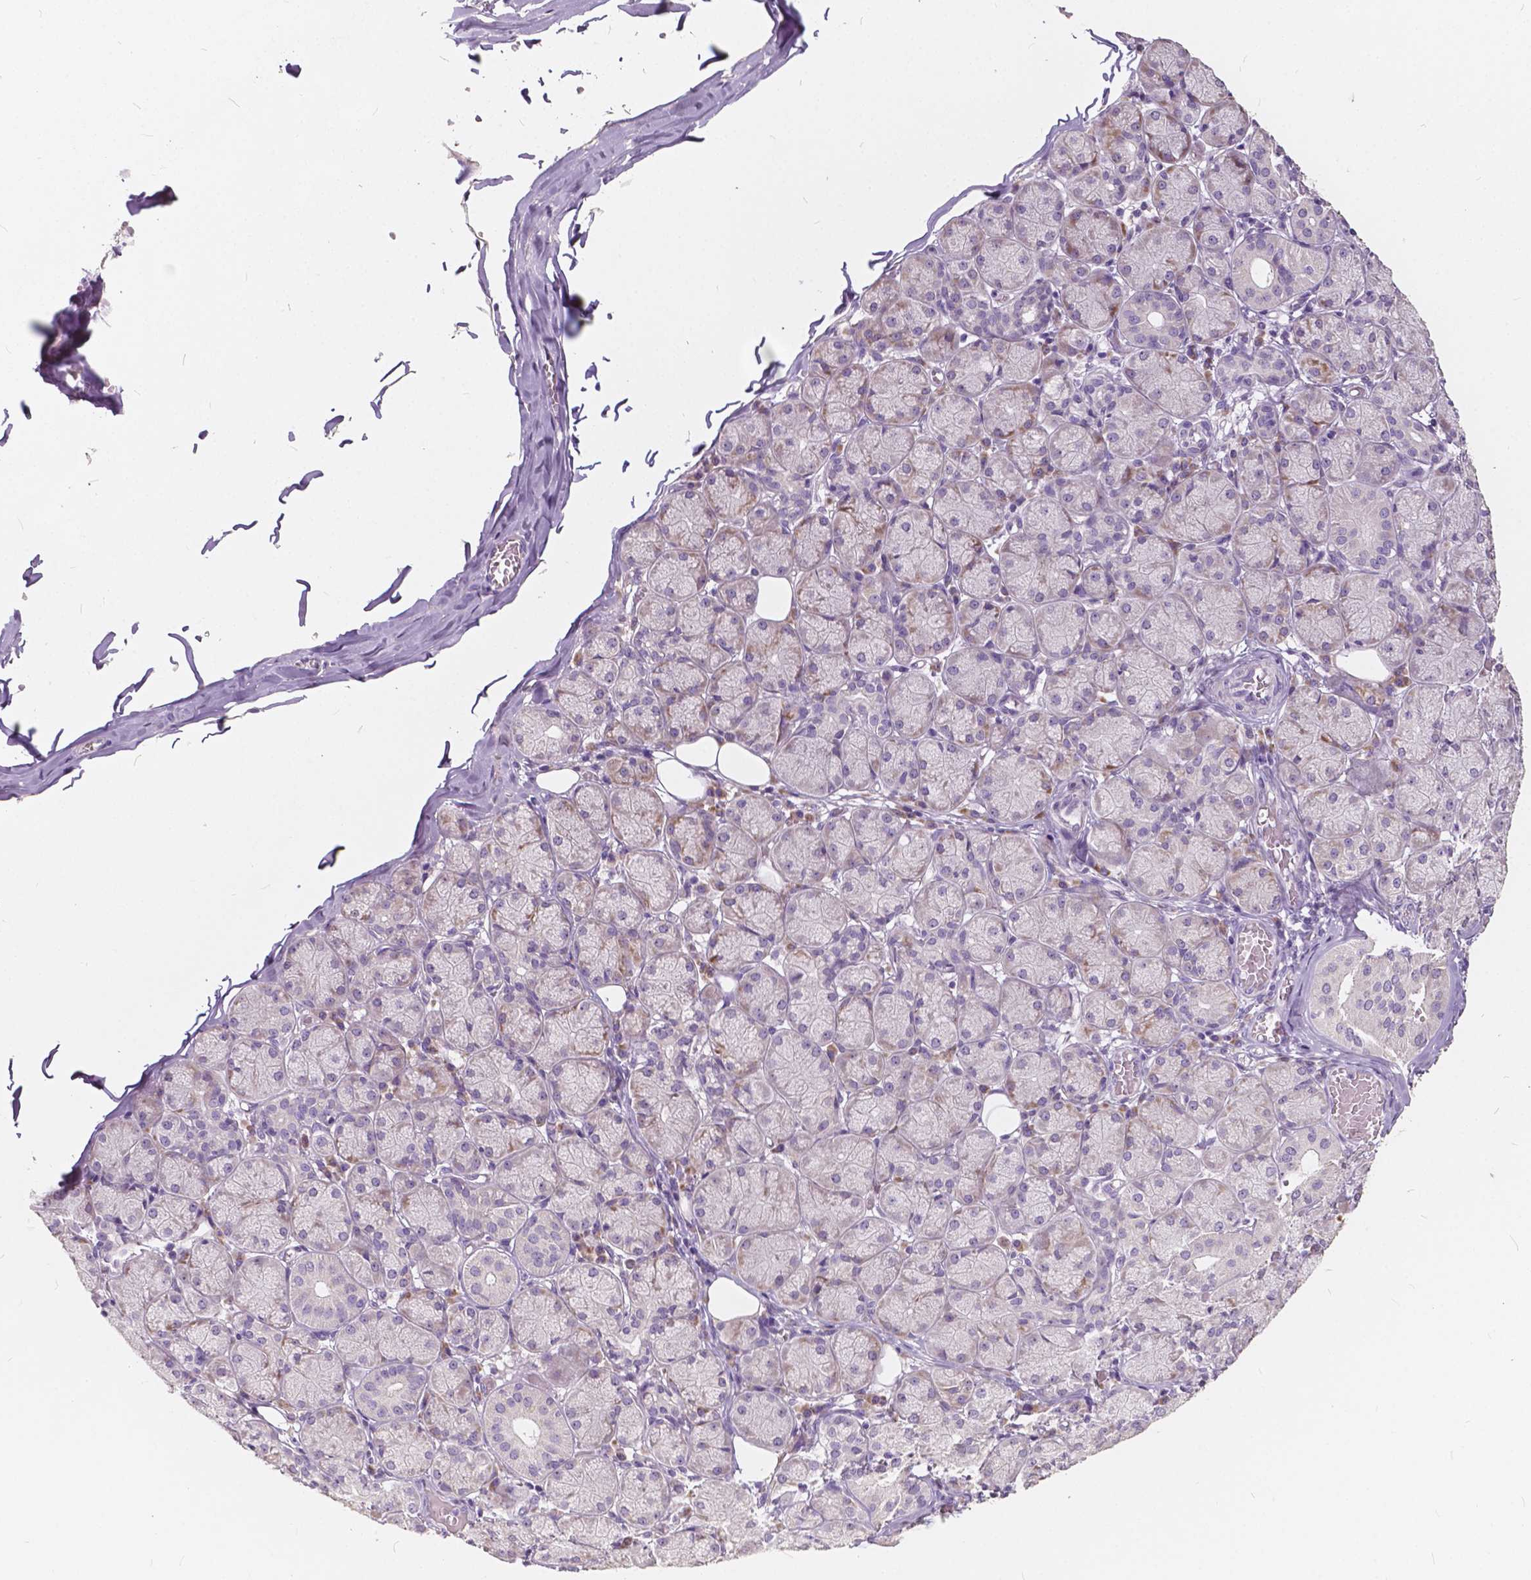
{"staining": {"intensity": "weak", "quantity": "<25%", "location": "cytoplasmic/membranous"}, "tissue": "salivary gland", "cell_type": "Glandular cells", "image_type": "normal", "snomed": [{"axis": "morphology", "description": "Normal tissue, NOS"}, {"axis": "topography", "description": "Salivary gland"}, {"axis": "topography", "description": "Peripheral nerve tissue"}], "caption": "There is no significant staining in glandular cells of salivary gland. The staining was performed using DAB to visualize the protein expression in brown, while the nuclei were stained in blue with hematoxylin (Magnification: 20x).", "gene": "SLC7A8", "patient": {"sex": "female", "age": 24}}